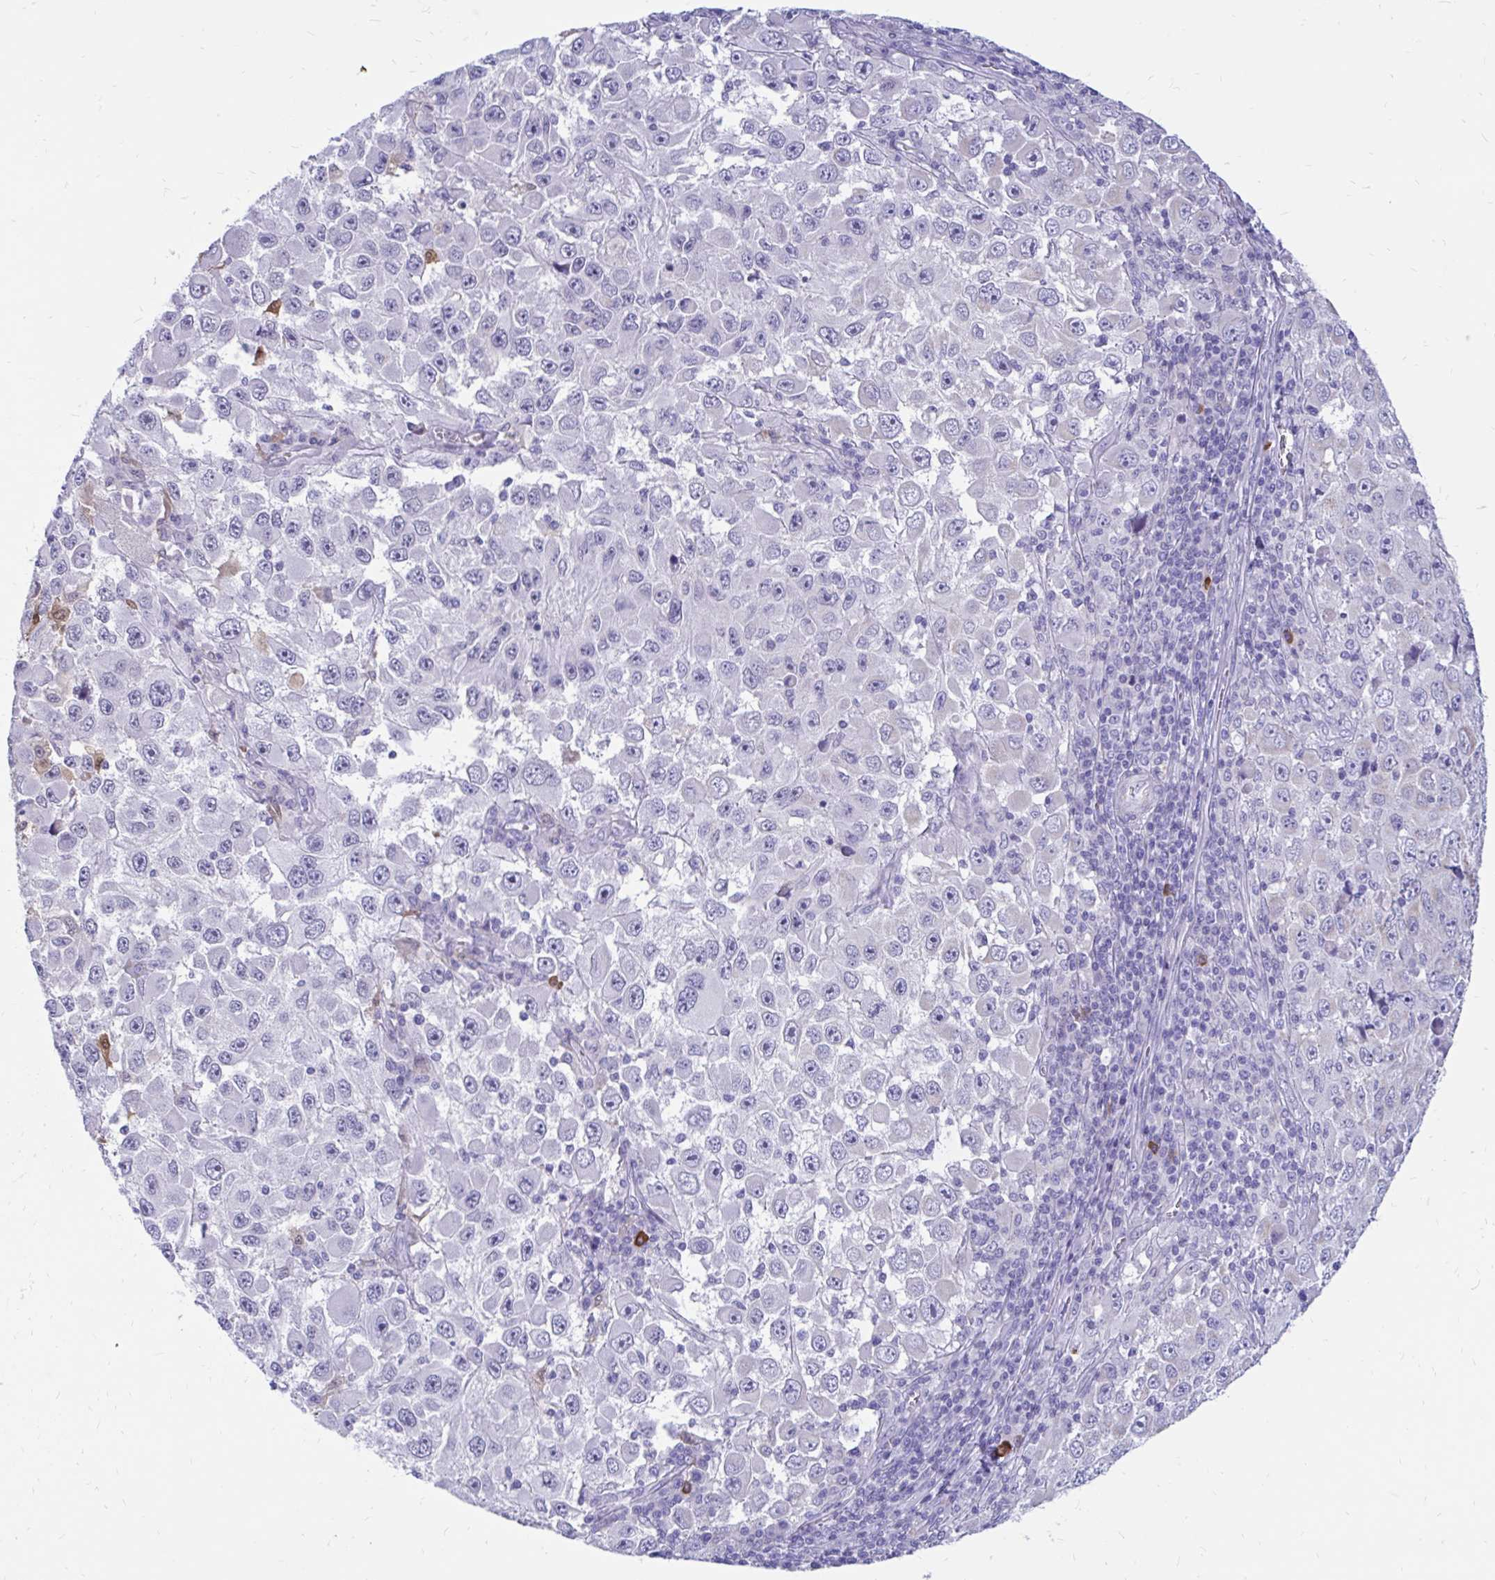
{"staining": {"intensity": "negative", "quantity": "none", "location": "none"}, "tissue": "melanoma", "cell_type": "Tumor cells", "image_type": "cancer", "snomed": [{"axis": "morphology", "description": "Malignant melanoma, Metastatic site"}, {"axis": "topography", "description": "Lymph node"}], "caption": "Immunohistochemistry (IHC) micrograph of neoplastic tissue: human malignant melanoma (metastatic site) stained with DAB (3,3'-diaminobenzidine) shows no significant protein staining in tumor cells.", "gene": "IGSF5", "patient": {"sex": "female", "age": 67}}